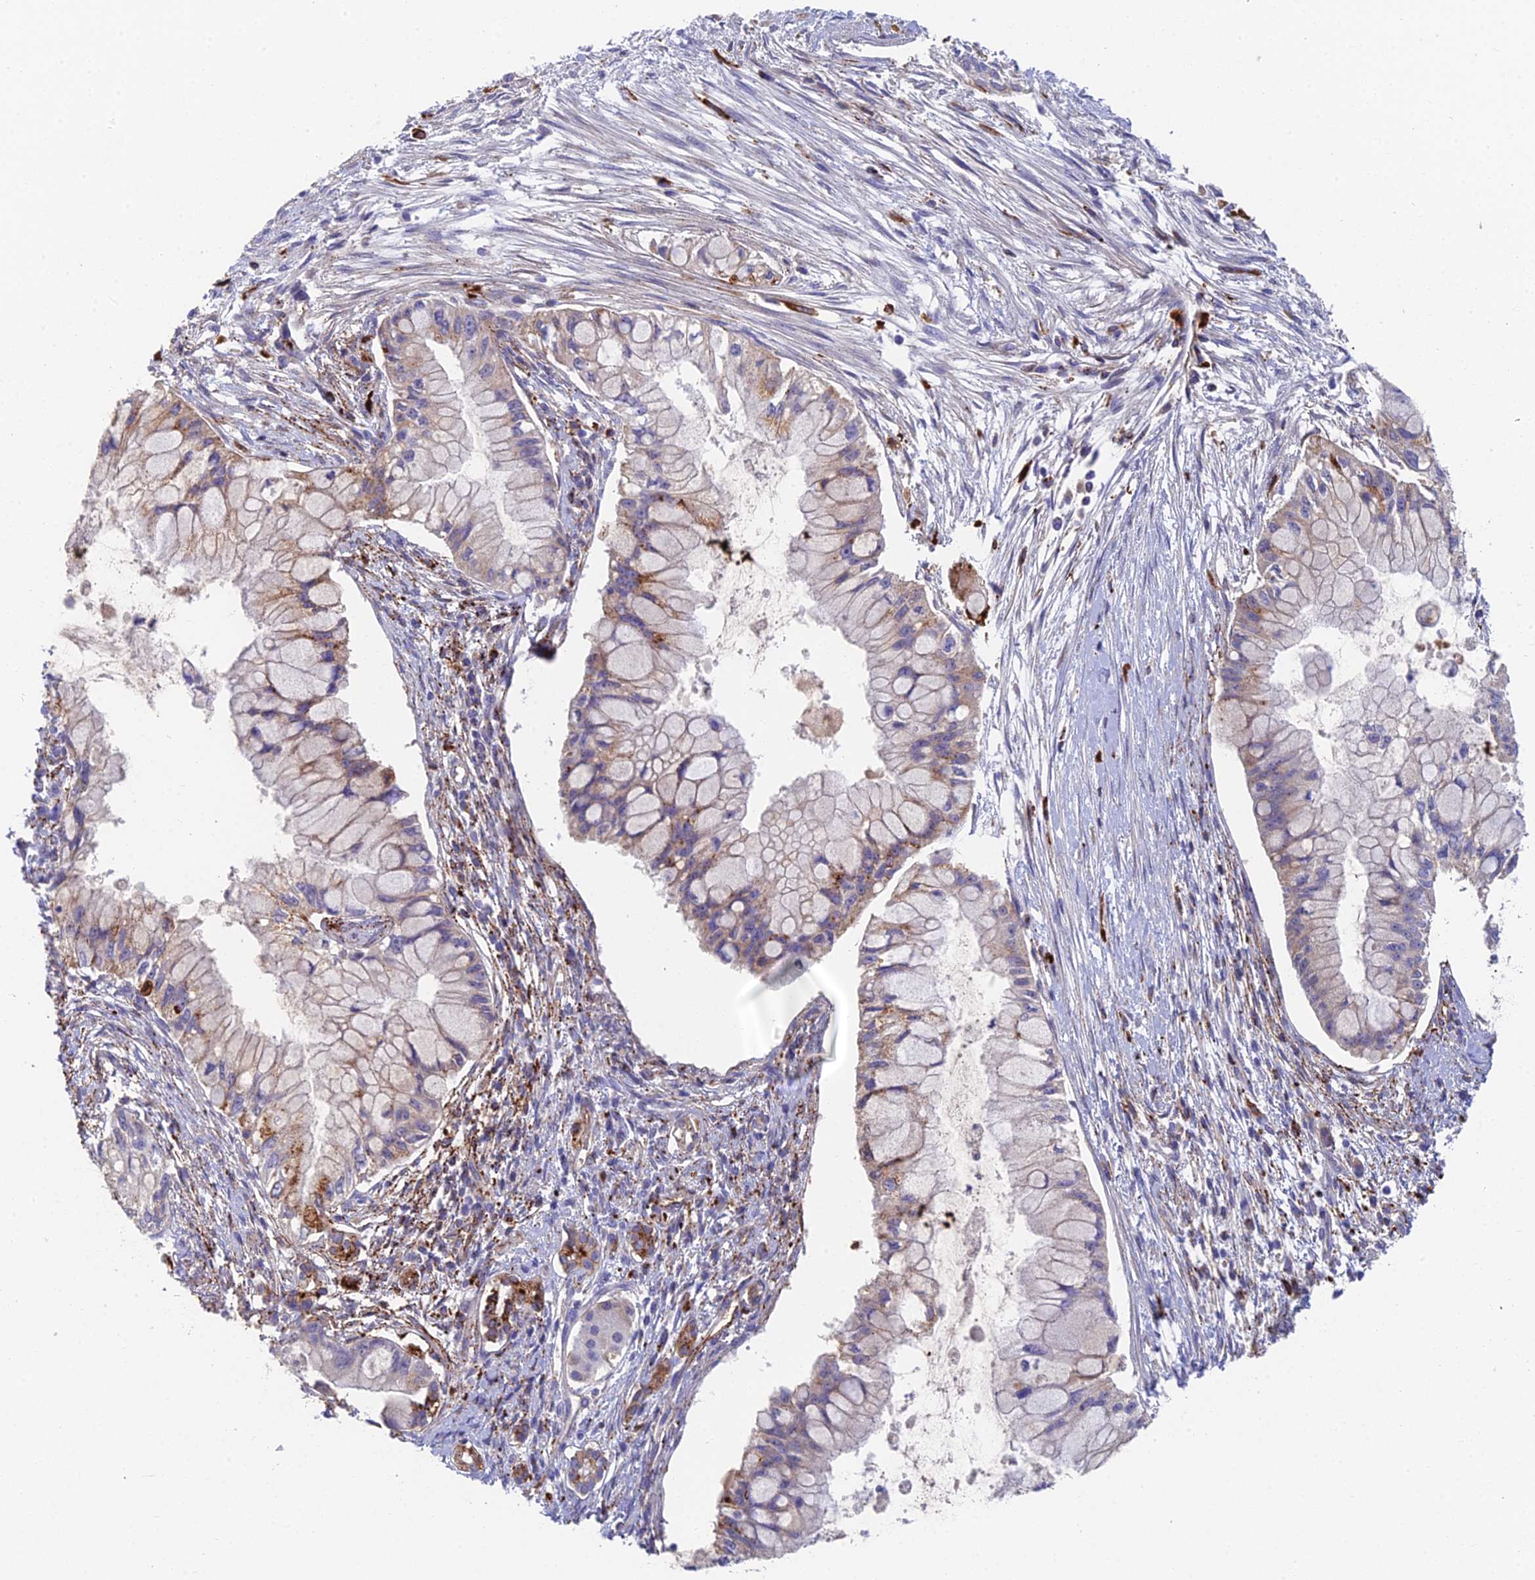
{"staining": {"intensity": "moderate", "quantity": "<25%", "location": "cytoplasmic/membranous"}, "tissue": "pancreatic cancer", "cell_type": "Tumor cells", "image_type": "cancer", "snomed": [{"axis": "morphology", "description": "Adenocarcinoma, NOS"}, {"axis": "topography", "description": "Pancreas"}], "caption": "Approximately <25% of tumor cells in pancreatic adenocarcinoma exhibit moderate cytoplasmic/membranous protein expression as visualized by brown immunohistochemical staining.", "gene": "ADAMTS13", "patient": {"sex": "male", "age": 48}}